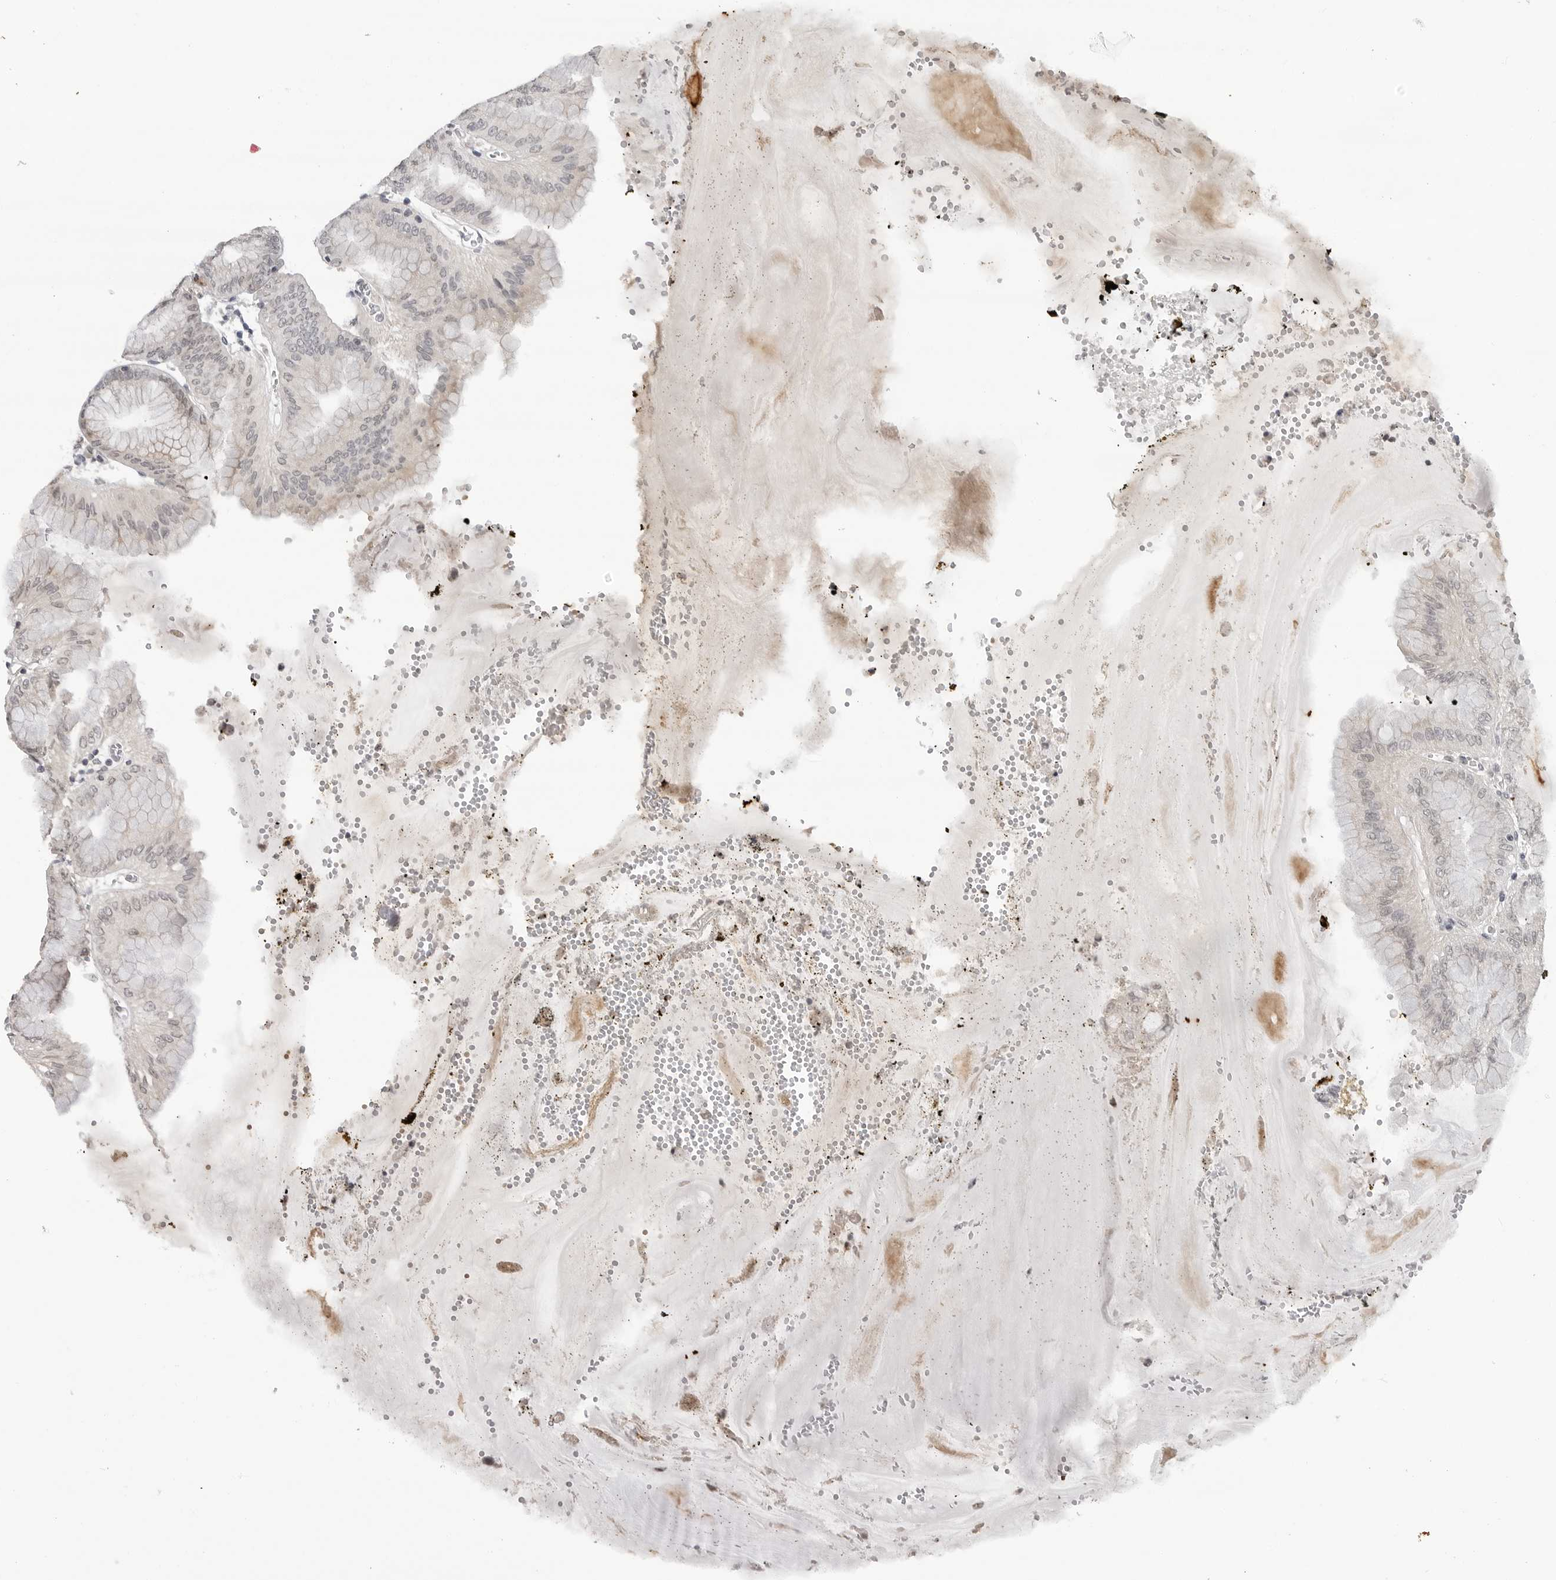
{"staining": {"intensity": "weak", "quantity": "<25%", "location": "cytoplasmic/membranous"}, "tissue": "stomach", "cell_type": "Glandular cells", "image_type": "normal", "snomed": [{"axis": "morphology", "description": "Normal tissue, NOS"}, {"axis": "topography", "description": "Stomach, lower"}], "caption": "Photomicrograph shows no protein positivity in glandular cells of benign stomach. Brightfield microscopy of immunohistochemistry (IHC) stained with DAB (3,3'-diaminobenzidine) (brown) and hematoxylin (blue), captured at high magnification.", "gene": "ADAMTS5", "patient": {"sex": "male", "age": 71}}